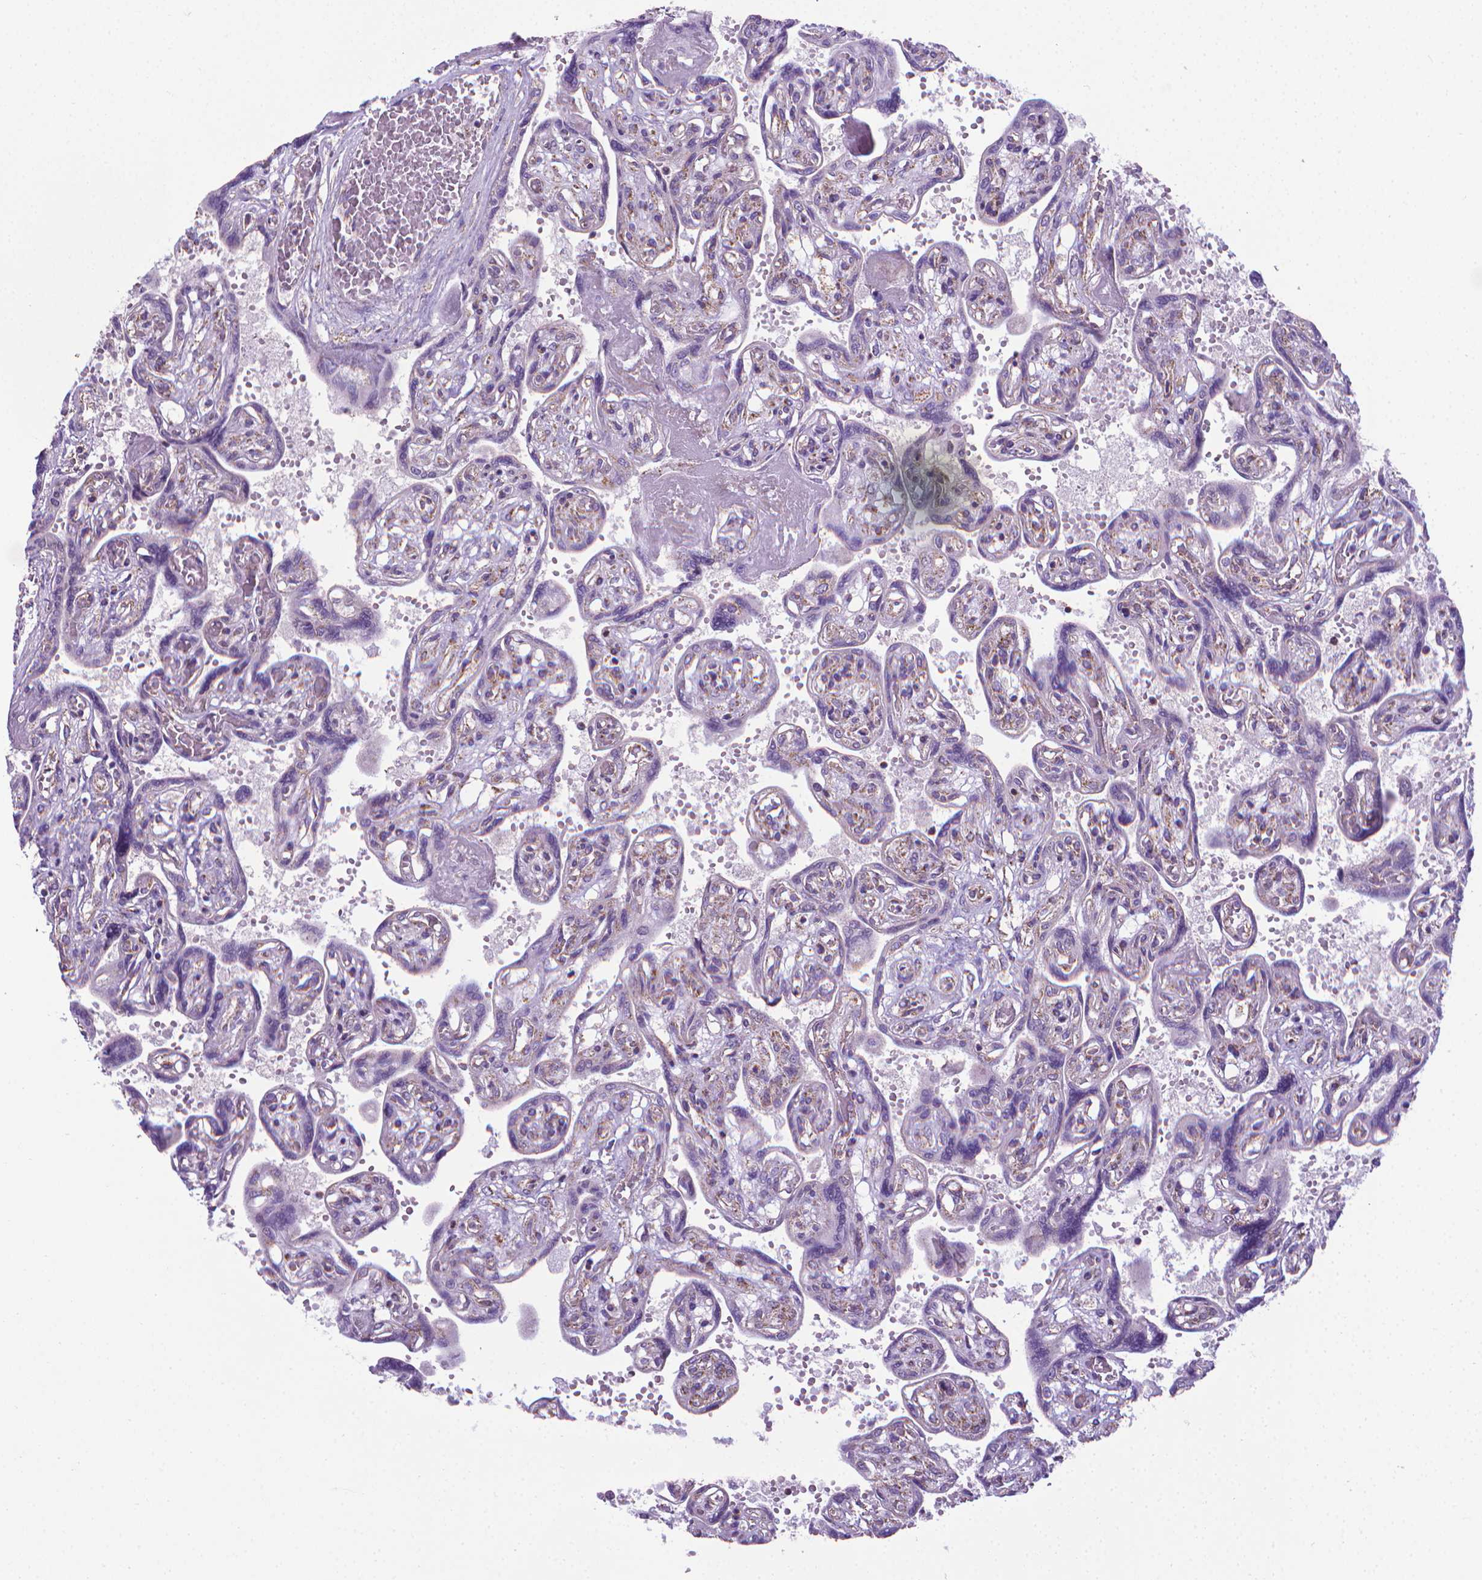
{"staining": {"intensity": "moderate", "quantity": "25%-75%", "location": "cytoplasmic/membranous,nuclear"}, "tissue": "placenta", "cell_type": "Decidual cells", "image_type": "normal", "snomed": [{"axis": "morphology", "description": "Normal tissue, NOS"}, {"axis": "topography", "description": "Placenta"}], "caption": "A brown stain shows moderate cytoplasmic/membranous,nuclear positivity of a protein in decidual cells of benign human placenta.", "gene": "POU3F3", "patient": {"sex": "female", "age": 32}}